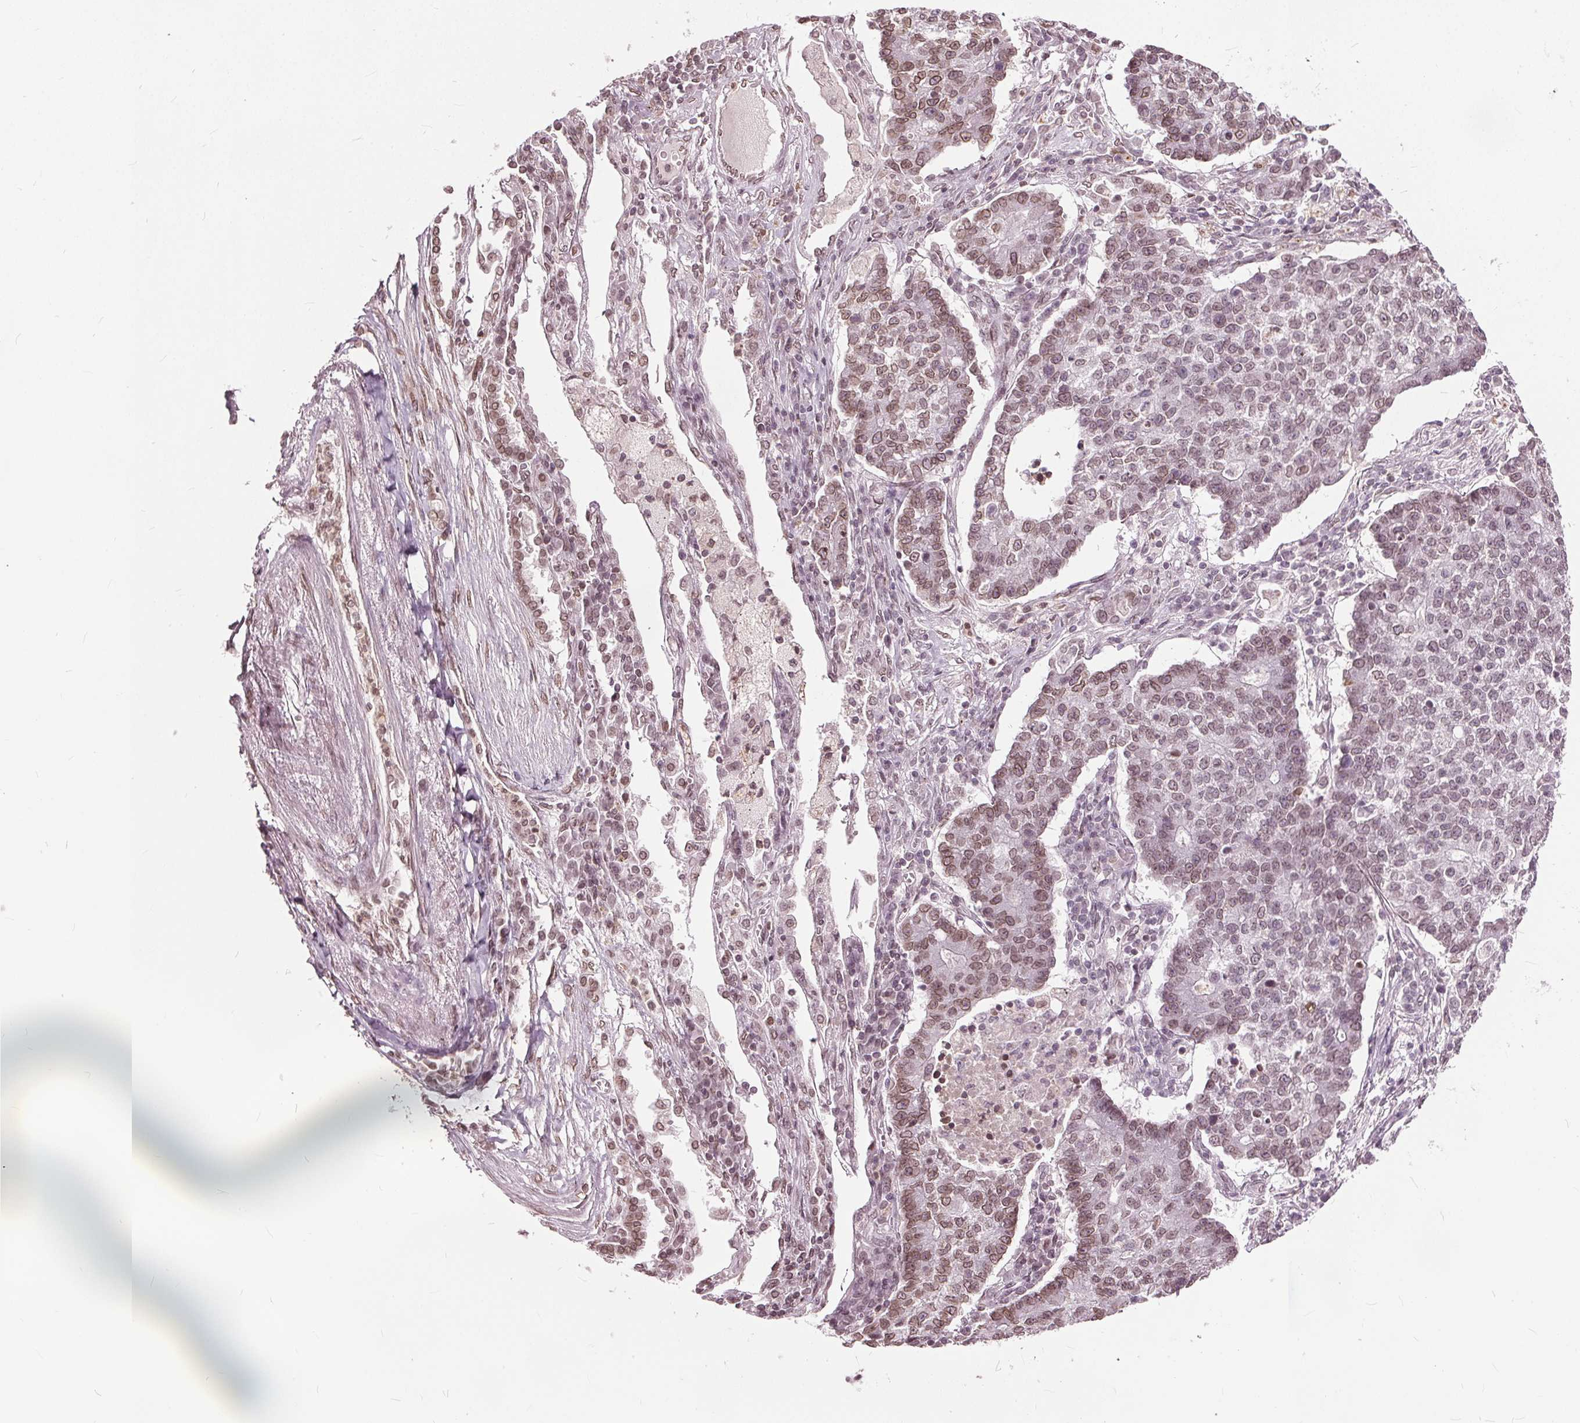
{"staining": {"intensity": "moderate", "quantity": "25%-75%", "location": "cytoplasmic/membranous,nuclear"}, "tissue": "lung cancer", "cell_type": "Tumor cells", "image_type": "cancer", "snomed": [{"axis": "morphology", "description": "Adenocarcinoma, NOS"}, {"axis": "topography", "description": "Lung"}], "caption": "This image reveals immunohistochemistry staining of human lung adenocarcinoma, with medium moderate cytoplasmic/membranous and nuclear expression in approximately 25%-75% of tumor cells.", "gene": "TTC39C", "patient": {"sex": "male", "age": 57}}